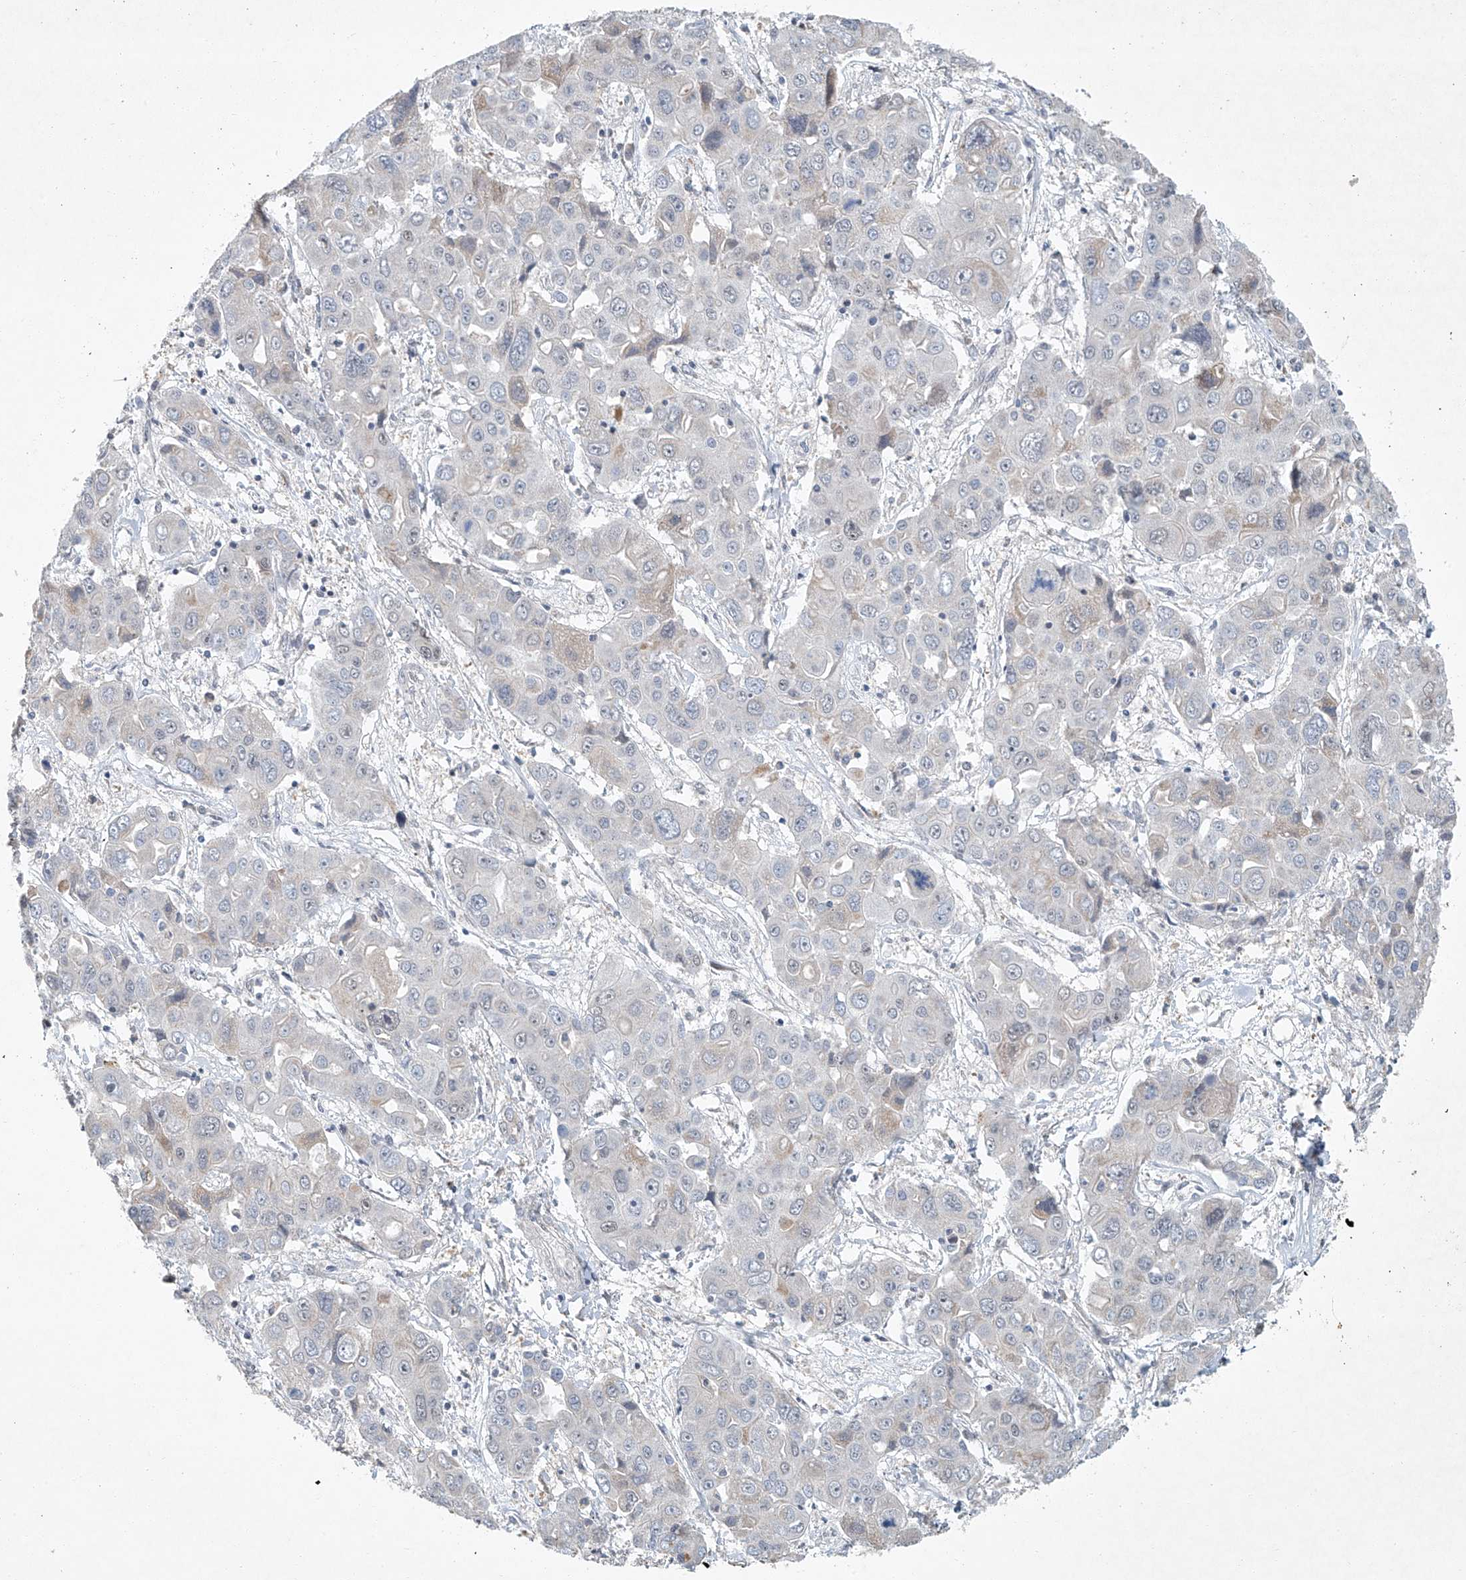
{"staining": {"intensity": "negative", "quantity": "none", "location": "none"}, "tissue": "liver cancer", "cell_type": "Tumor cells", "image_type": "cancer", "snomed": [{"axis": "morphology", "description": "Cholangiocarcinoma"}, {"axis": "topography", "description": "Liver"}], "caption": "IHC of liver cancer (cholangiocarcinoma) shows no staining in tumor cells. (Brightfield microscopy of DAB (3,3'-diaminobenzidine) IHC at high magnification).", "gene": "TAF8", "patient": {"sex": "male", "age": 67}}